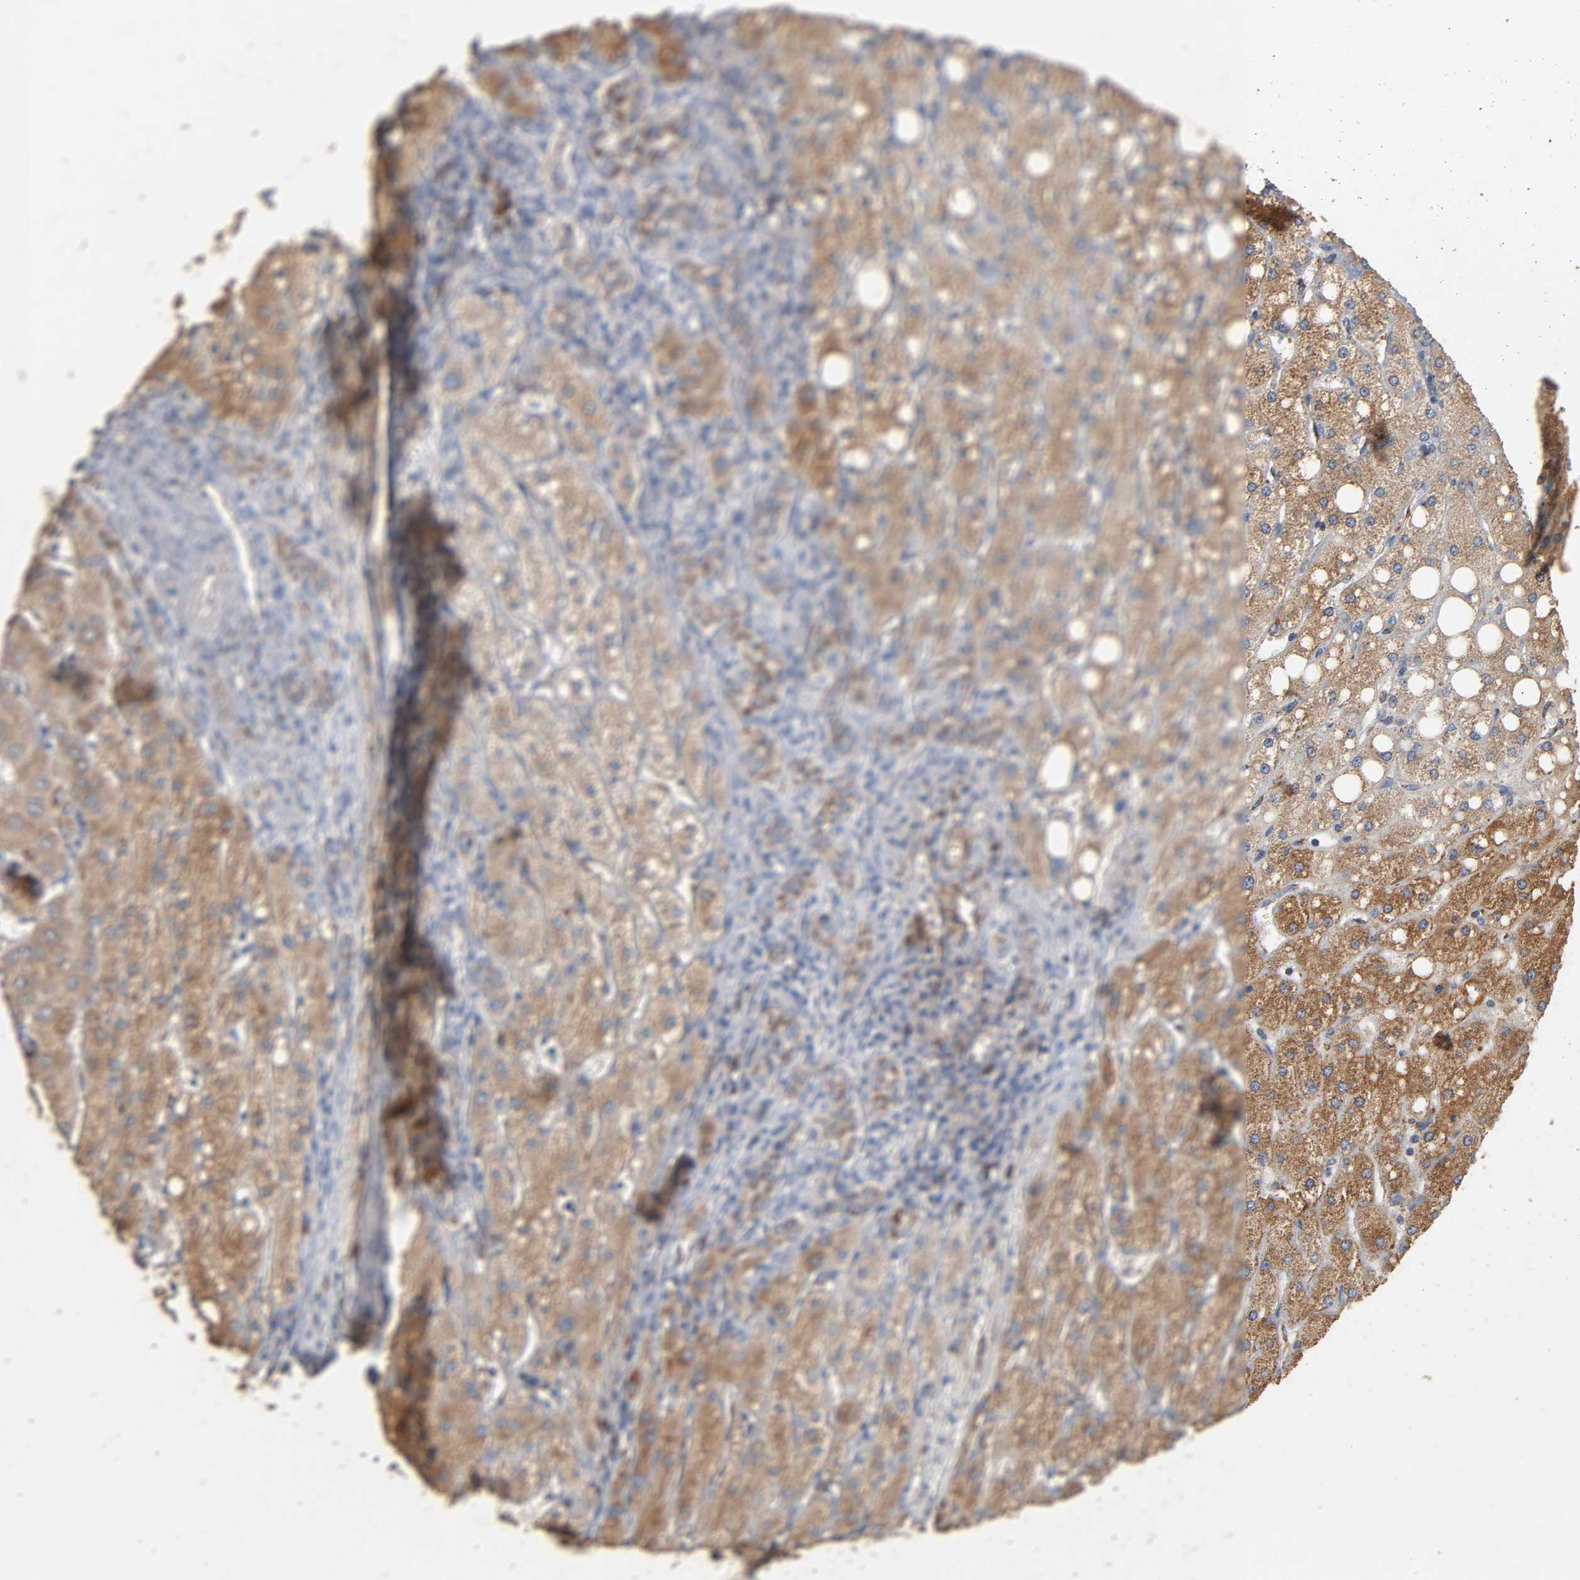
{"staining": {"intensity": "strong", "quantity": ">75%", "location": "cytoplasmic/membranous"}, "tissue": "liver cancer", "cell_type": "Tumor cells", "image_type": "cancer", "snomed": [{"axis": "morphology", "description": "Carcinoma, Hepatocellular, NOS"}, {"axis": "topography", "description": "Liver"}], "caption": "A photomicrograph of liver hepatocellular carcinoma stained for a protein reveals strong cytoplasmic/membranous brown staining in tumor cells. Using DAB (brown) and hematoxylin (blue) stains, captured at high magnification using brightfield microscopy.", "gene": "NDUFS3", "patient": {"sex": "male", "age": 80}}